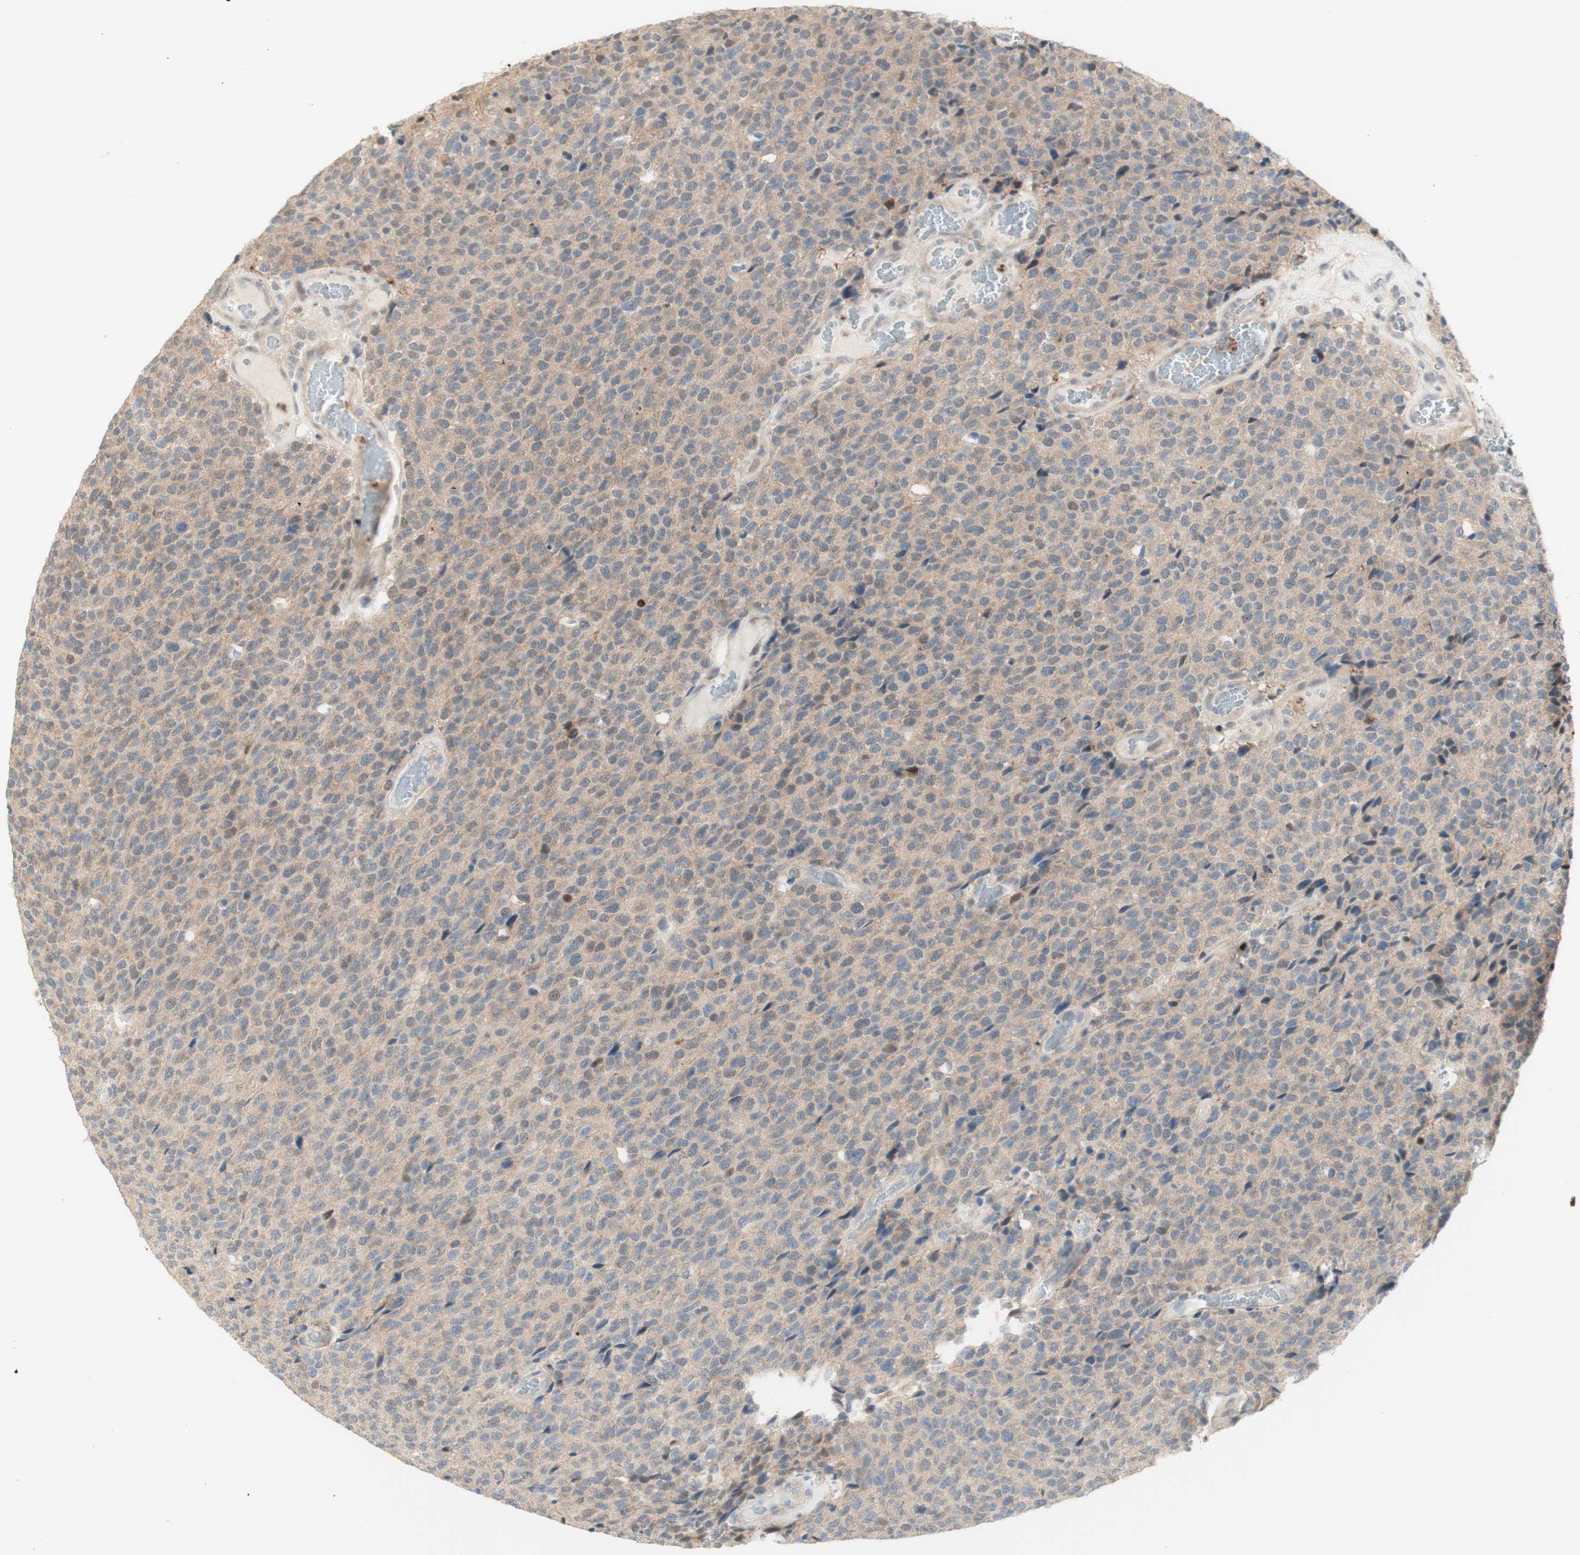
{"staining": {"intensity": "weak", "quantity": "<25%", "location": "cytoplasmic/membranous,nuclear"}, "tissue": "glioma", "cell_type": "Tumor cells", "image_type": "cancer", "snomed": [{"axis": "morphology", "description": "Glioma, malignant, High grade"}, {"axis": "topography", "description": "pancreas cauda"}], "caption": "DAB (3,3'-diaminobenzidine) immunohistochemical staining of human glioma displays no significant positivity in tumor cells.", "gene": "RFNG", "patient": {"sex": "male", "age": 60}}